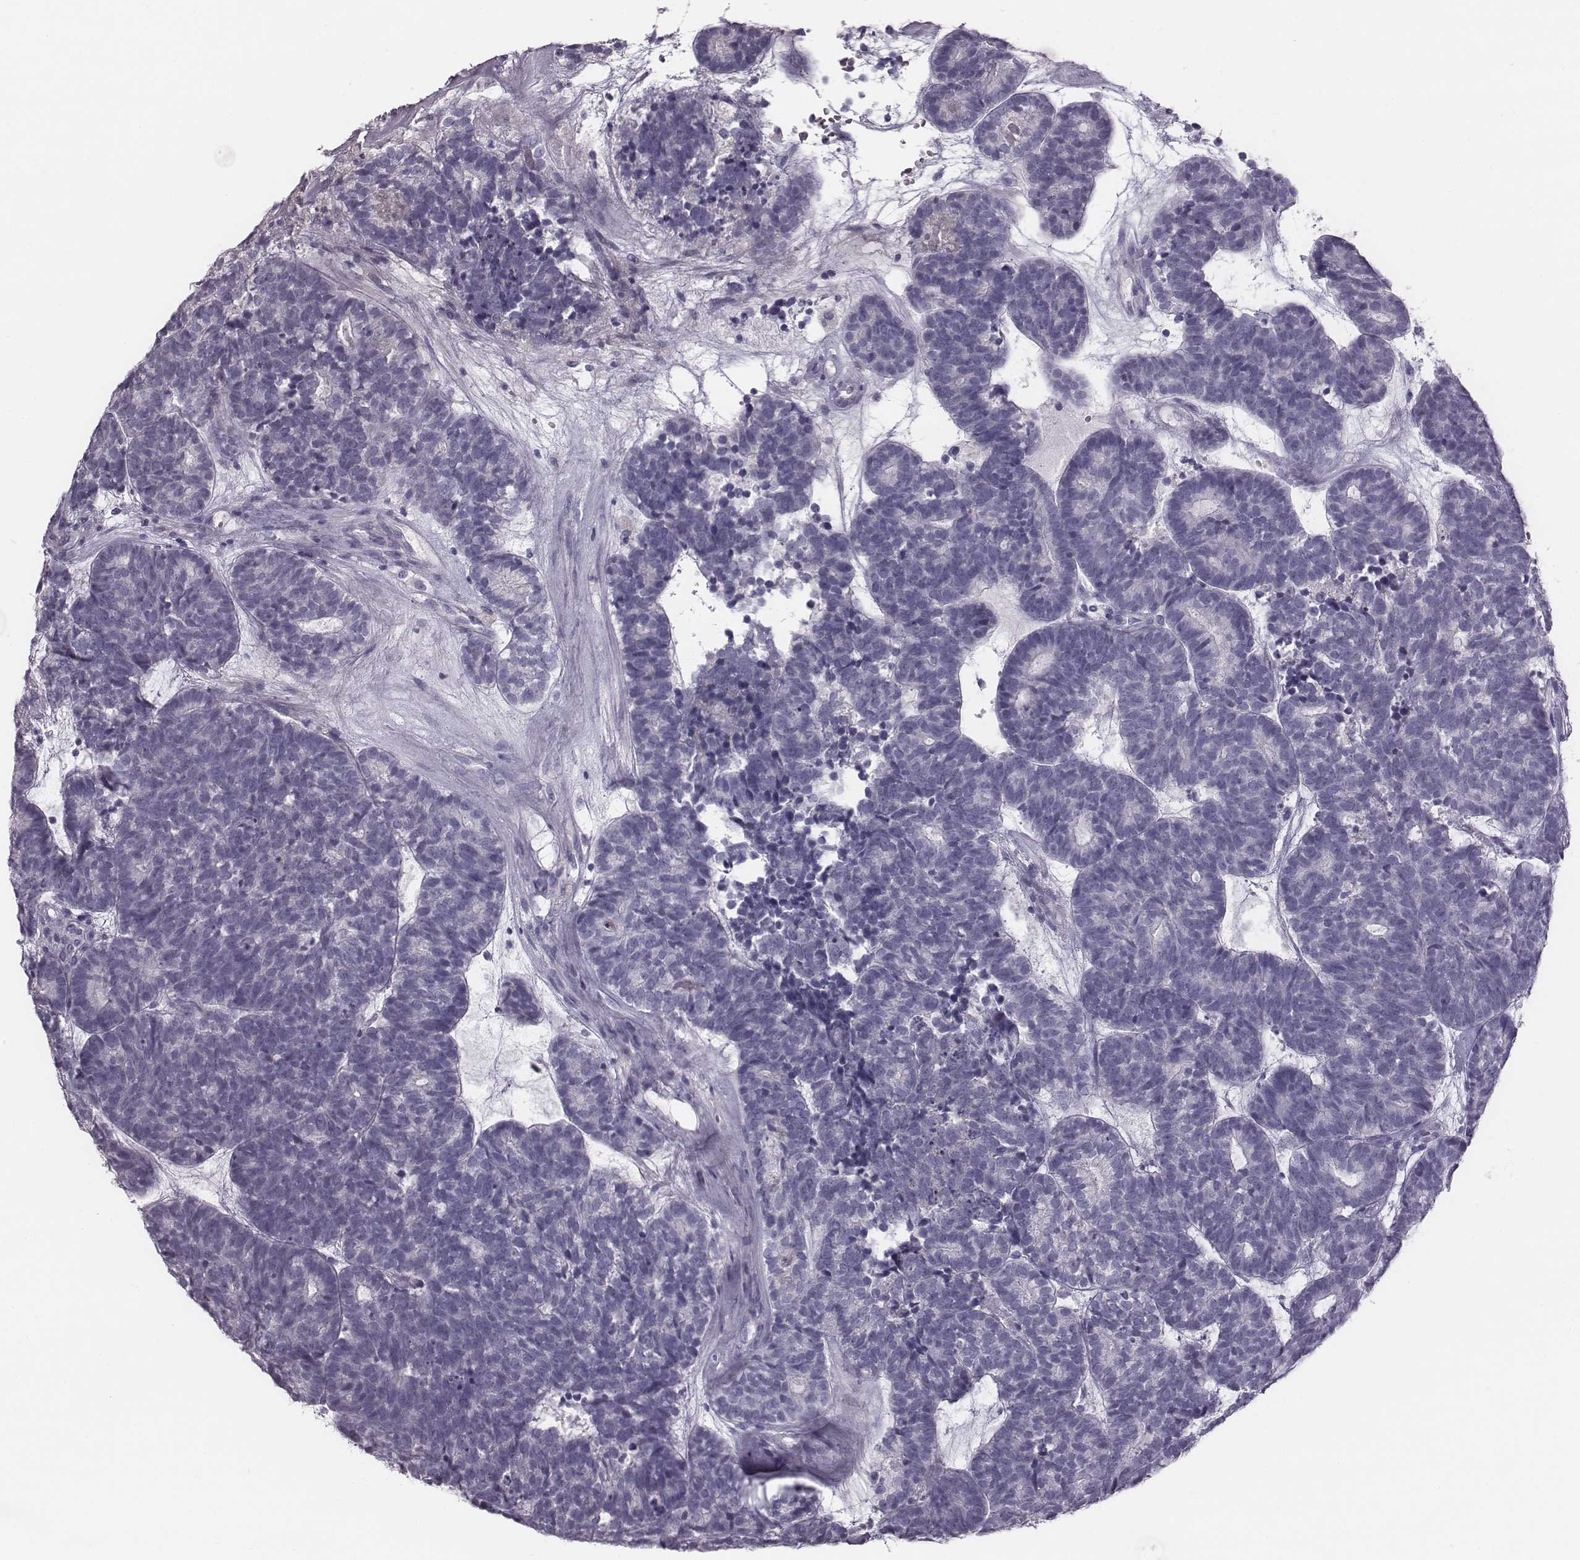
{"staining": {"intensity": "negative", "quantity": "none", "location": "none"}, "tissue": "head and neck cancer", "cell_type": "Tumor cells", "image_type": "cancer", "snomed": [{"axis": "morphology", "description": "Adenocarcinoma, NOS"}, {"axis": "topography", "description": "Head-Neck"}], "caption": "The IHC image has no significant staining in tumor cells of head and neck cancer tissue. (DAB (3,3'-diaminobenzidine) IHC with hematoxylin counter stain).", "gene": "CRISP1", "patient": {"sex": "female", "age": 81}}